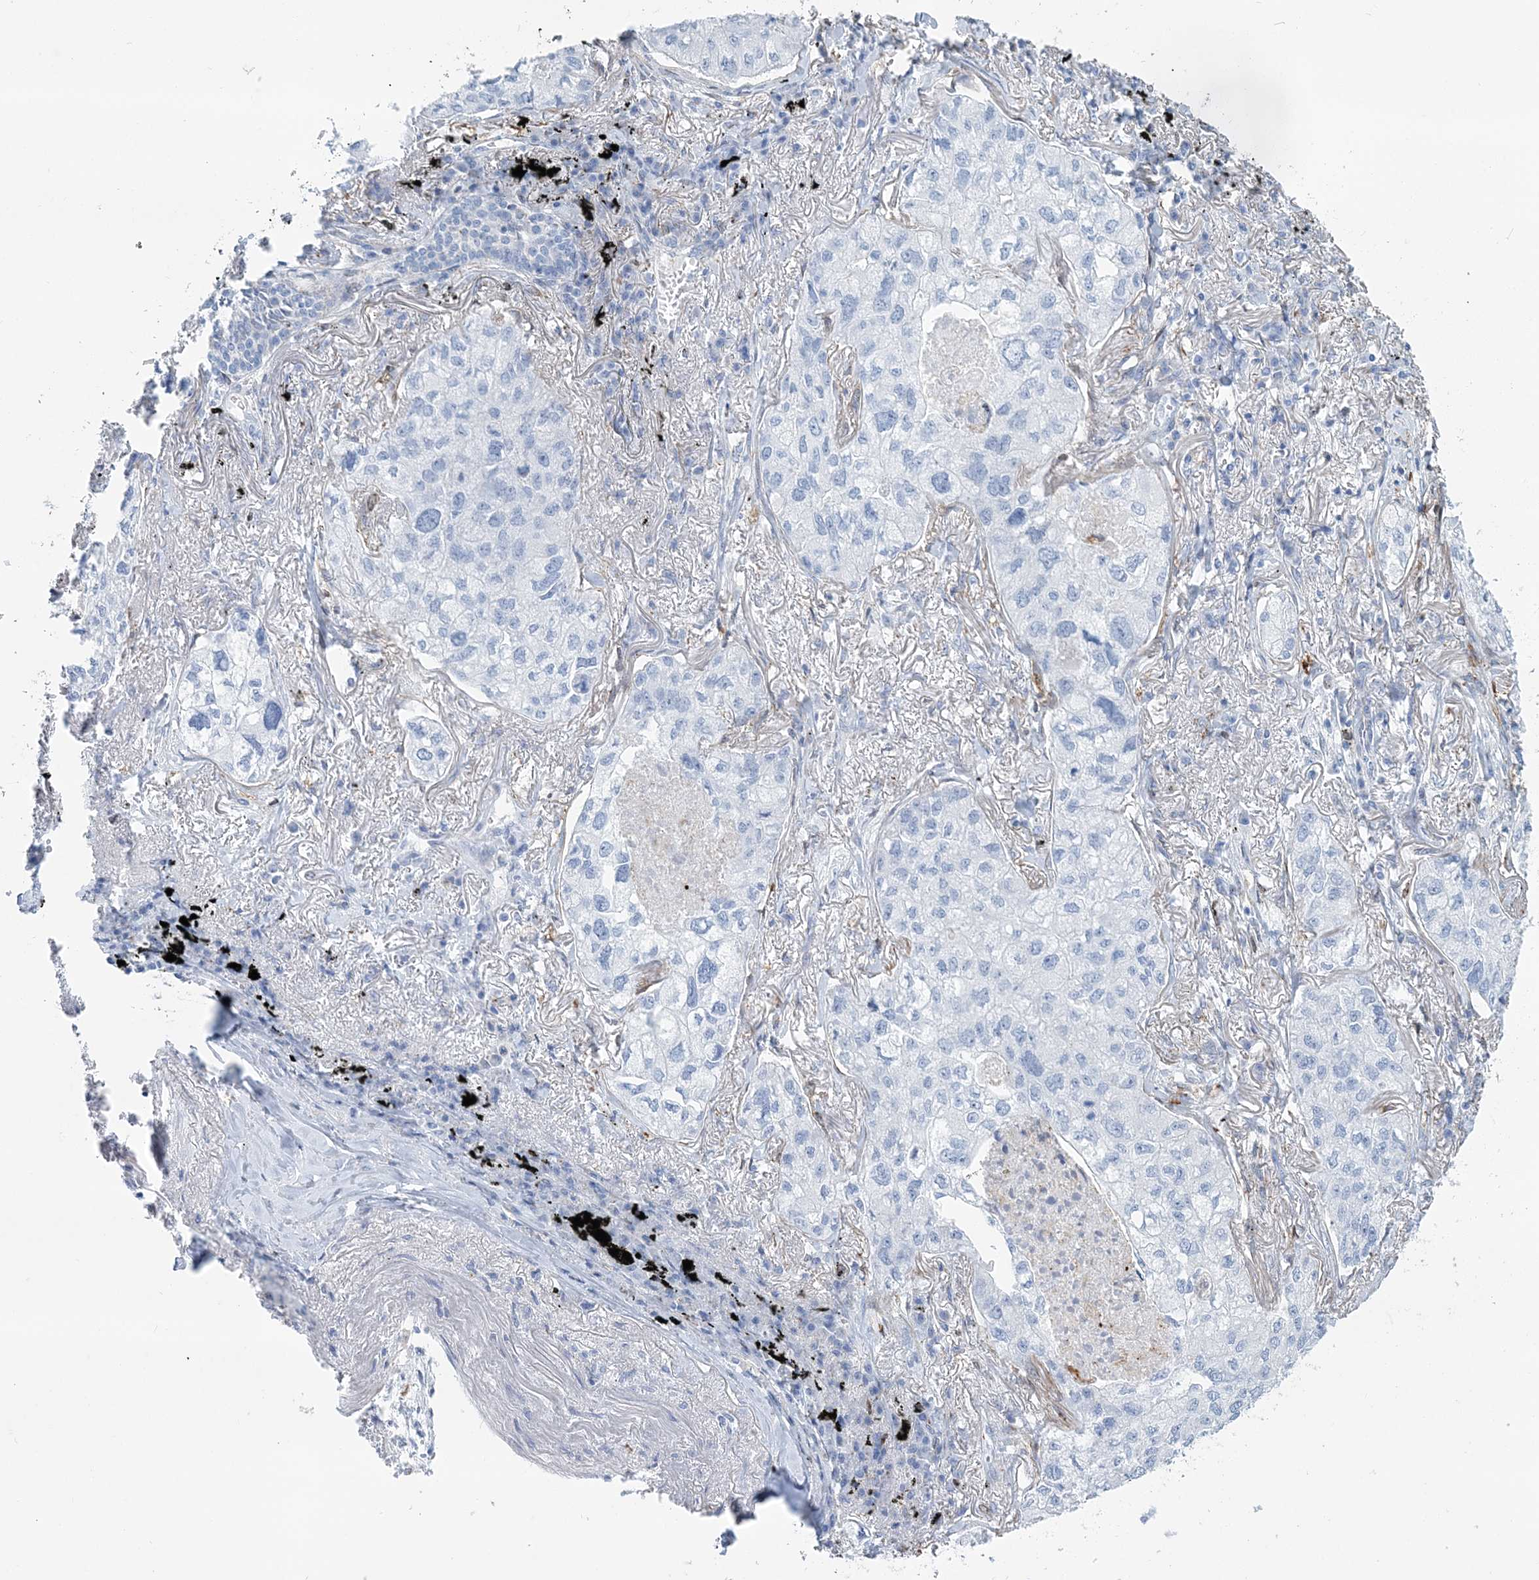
{"staining": {"intensity": "negative", "quantity": "none", "location": "none"}, "tissue": "lung cancer", "cell_type": "Tumor cells", "image_type": "cancer", "snomed": [{"axis": "morphology", "description": "Adenocarcinoma, NOS"}, {"axis": "topography", "description": "Lung"}], "caption": "Immunohistochemistry (IHC) image of lung adenocarcinoma stained for a protein (brown), which reveals no staining in tumor cells.", "gene": "NKX6-1", "patient": {"sex": "male", "age": 65}}